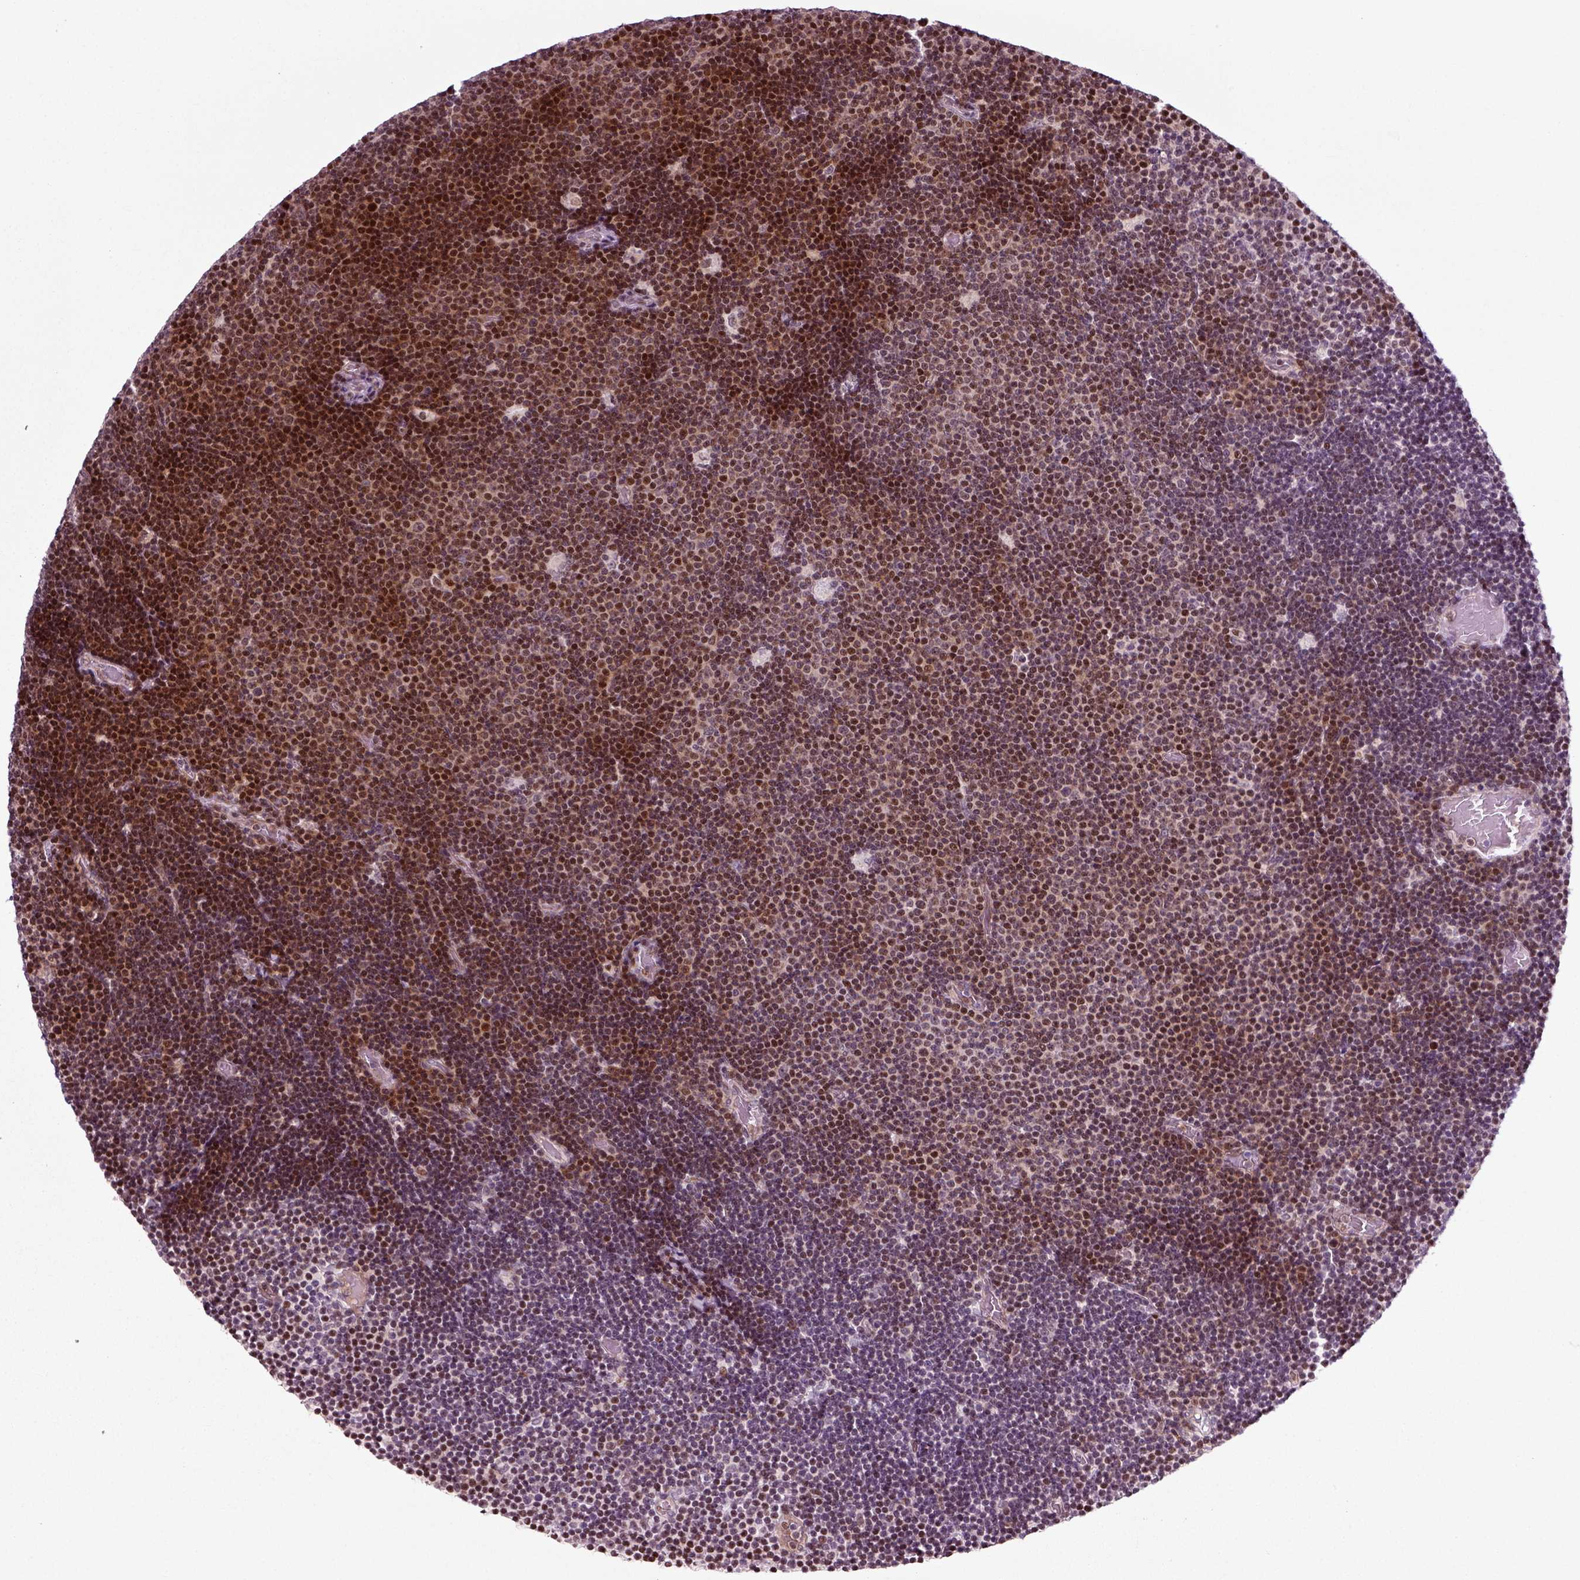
{"staining": {"intensity": "strong", "quantity": "<25%", "location": "nuclear"}, "tissue": "lymphoma", "cell_type": "Tumor cells", "image_type": "cancer", "snomed": [{"axis": "morphology", "description": "Malignant lymphoma, non-Hodgkin's type, Low grade"}, {"axis": "topography", "description": "Brain"}], "caption": "Malignant lymphoma, non-Hodgkin's type (low-grade) stained with a protein marker exhibits strong staining in tumor cells.", "gene": "CDC14A", "patient": {"sex": "female", "age": 66}}